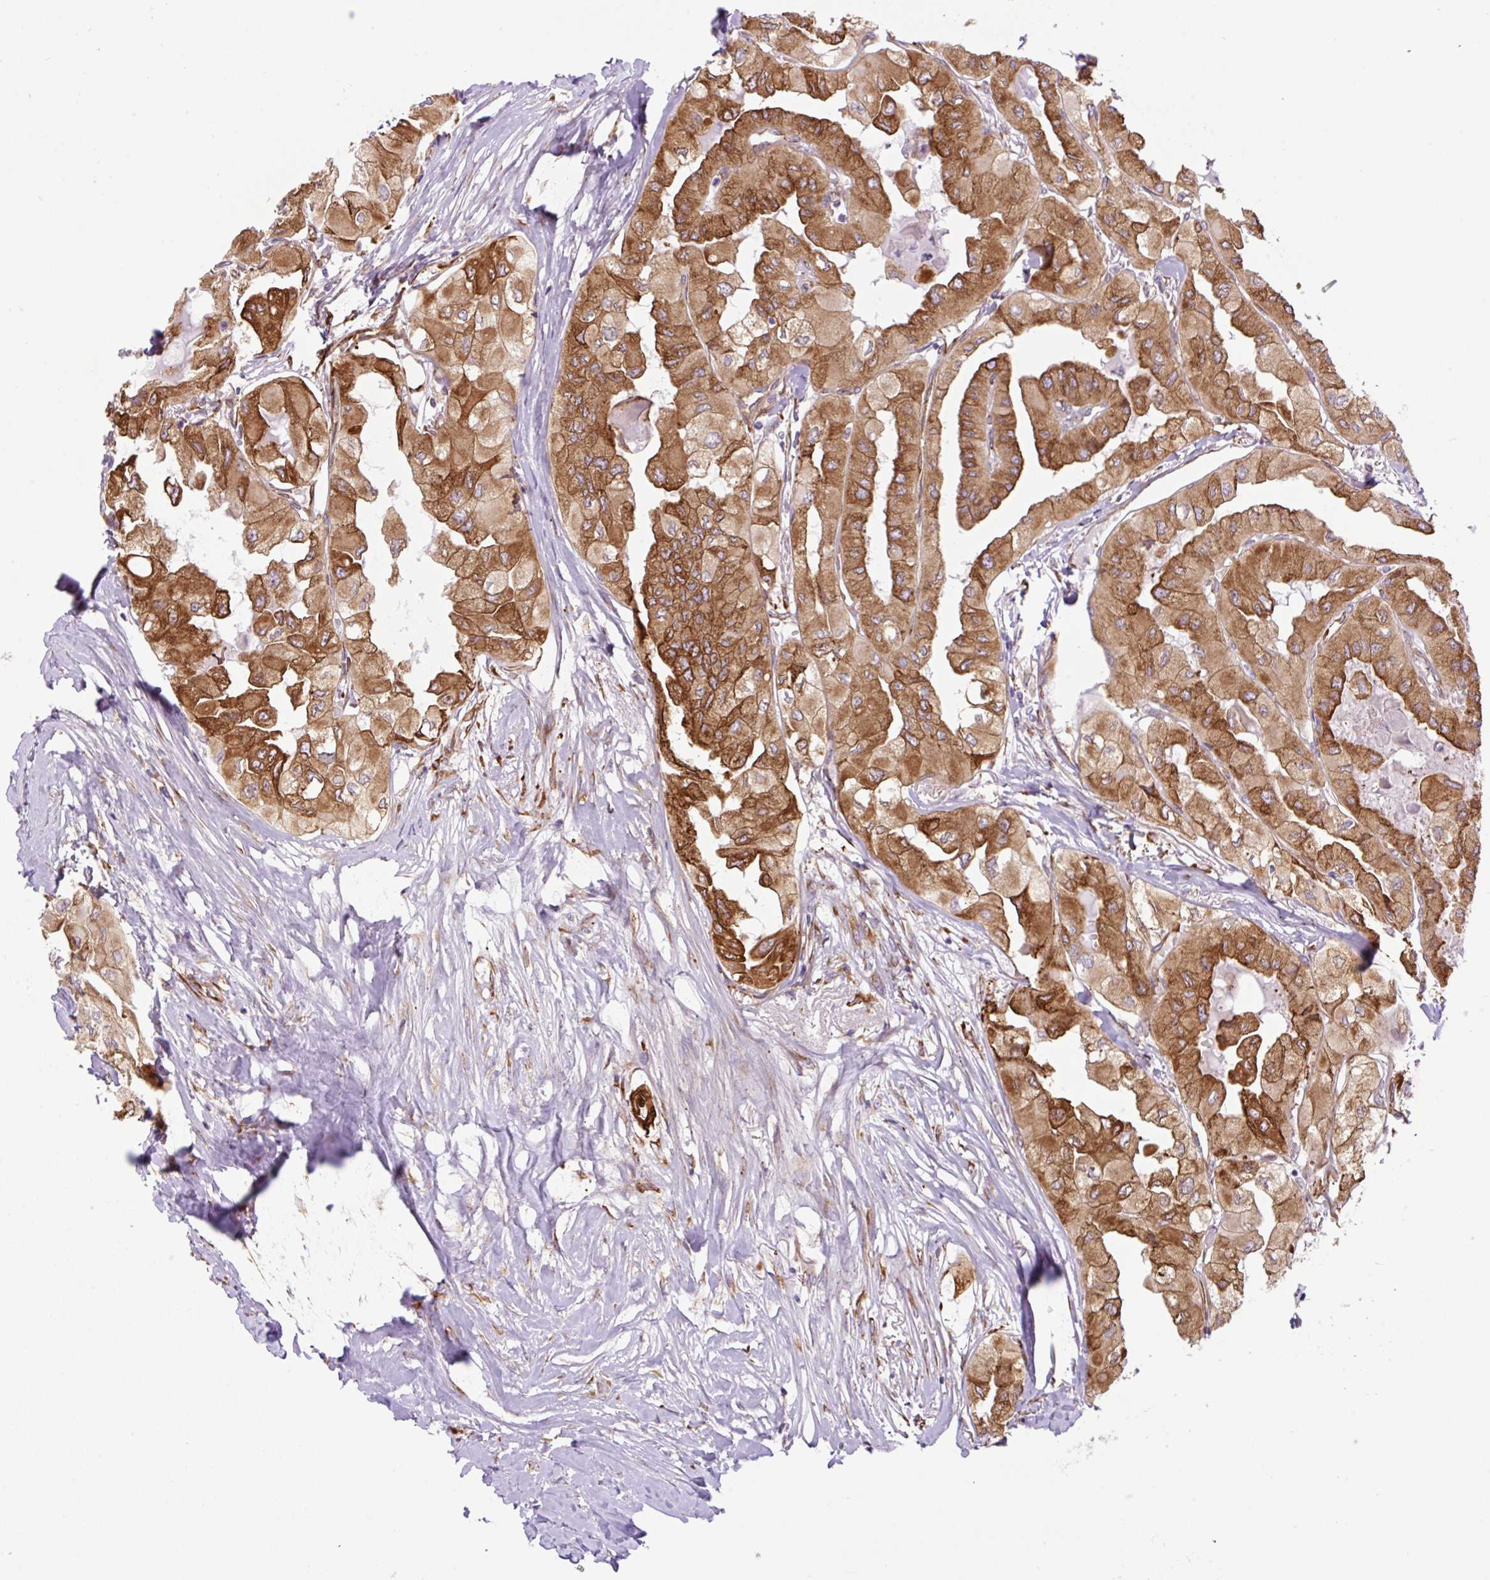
{"staining": {"intensity": "strong", "quantity": ">75%", "location": "cytoplasmic/membranous"}, "tissue": "thyroid cancer", "cell_type": "Tumor cells", "image_type": "cancer", "snomed": [{"axis": "morphology", "description": "Normal tissue, NOS"}, {"axis": "morphology", "description": "Papillary adenocarcinoma, NOS"}, {"axis": "topography", "description": "Thyroid gland"}], "caption": "An image of human thyroid cancer stained for a protein shows strong cytoplasmic/membranous brown staining in tumor cells.", "gene": "RAB30", "patient": {"sex": "female", "age": 59}}